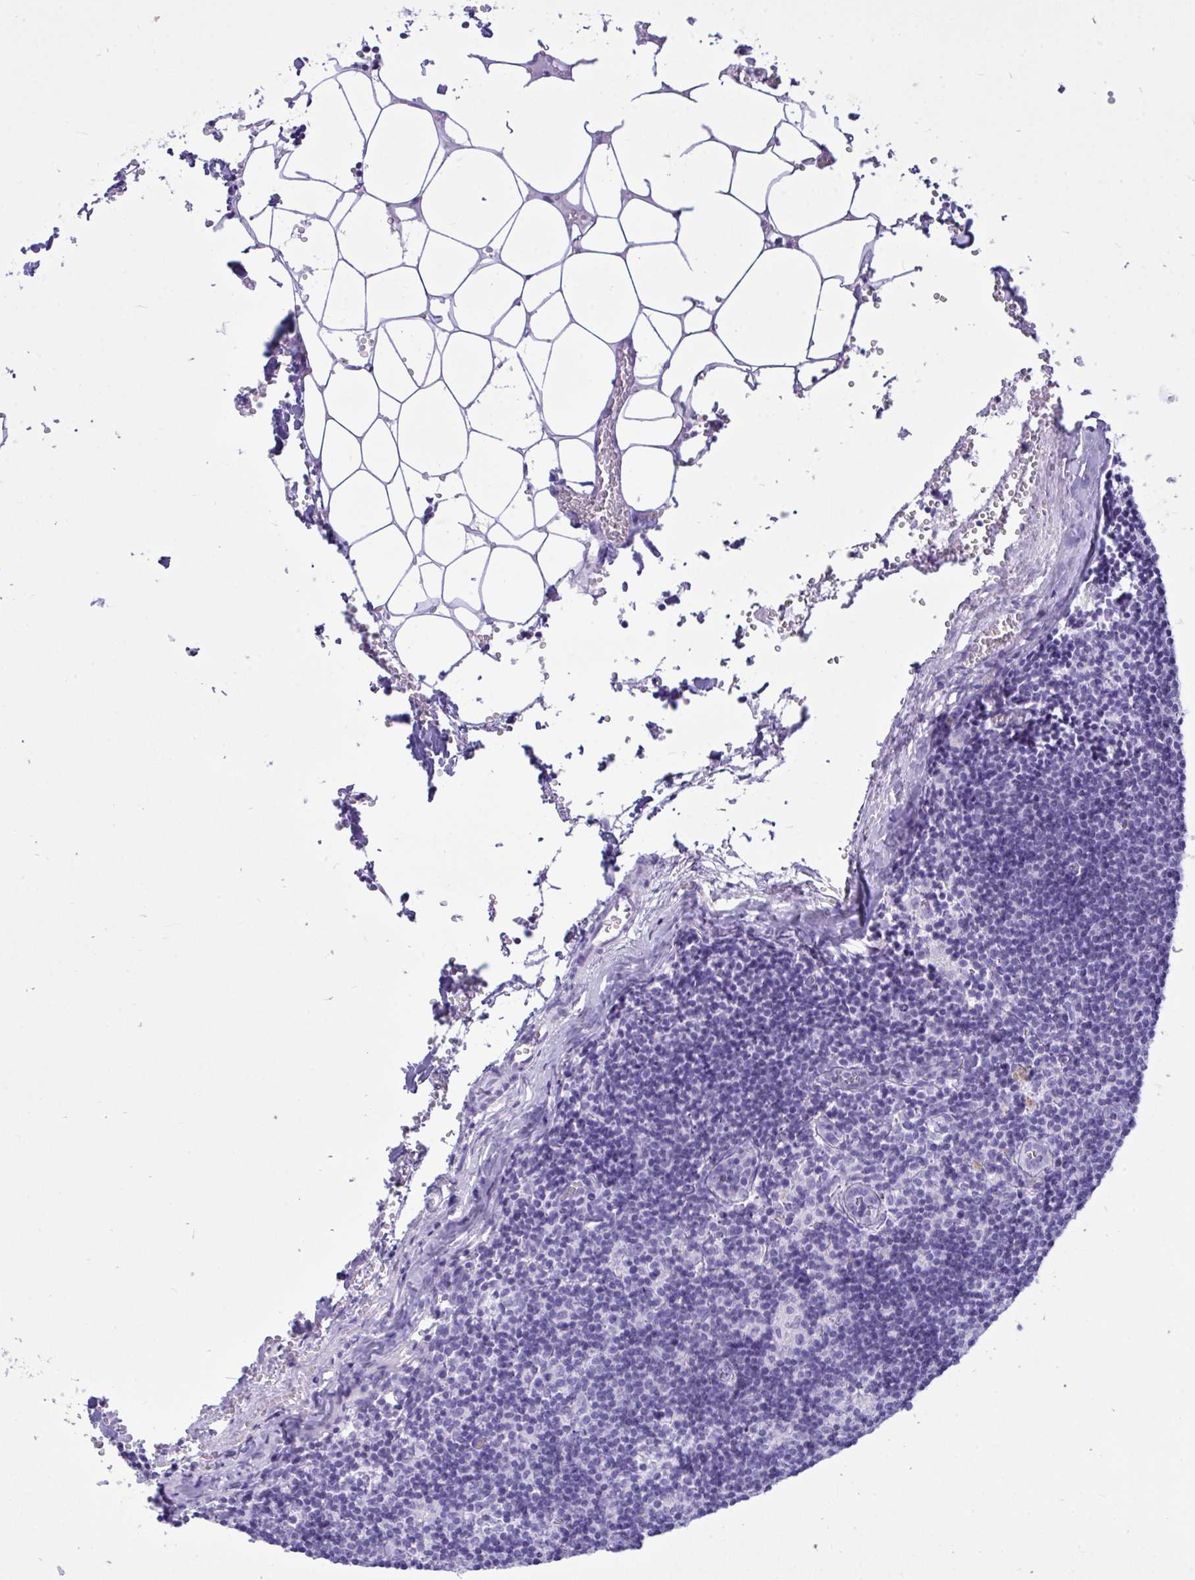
{"staining": {"intensity": "negative", "quantity": "none", "location": "none"}, "tissue": "lymph node", "cell_type": "Germinal center cells", "image_type": "normal", "snomed": [{"axis": "morphology", "description": "Normal tissue, NOS"}, {"axis": "topography", "description": "Lymph node"}], "caption": "DAB (3,3'-diaminobenzidine) immunohistochemical staining of unremarkable lymph node reveals no significant expression in germinal center cells. (Stains: DAB immunohistochemistry with hematoxylin counter stain, Microscopy: brightfield microscopy at high magnification).", "gene": "BEX5", "patient": {"sex": "female", "age": 31}}